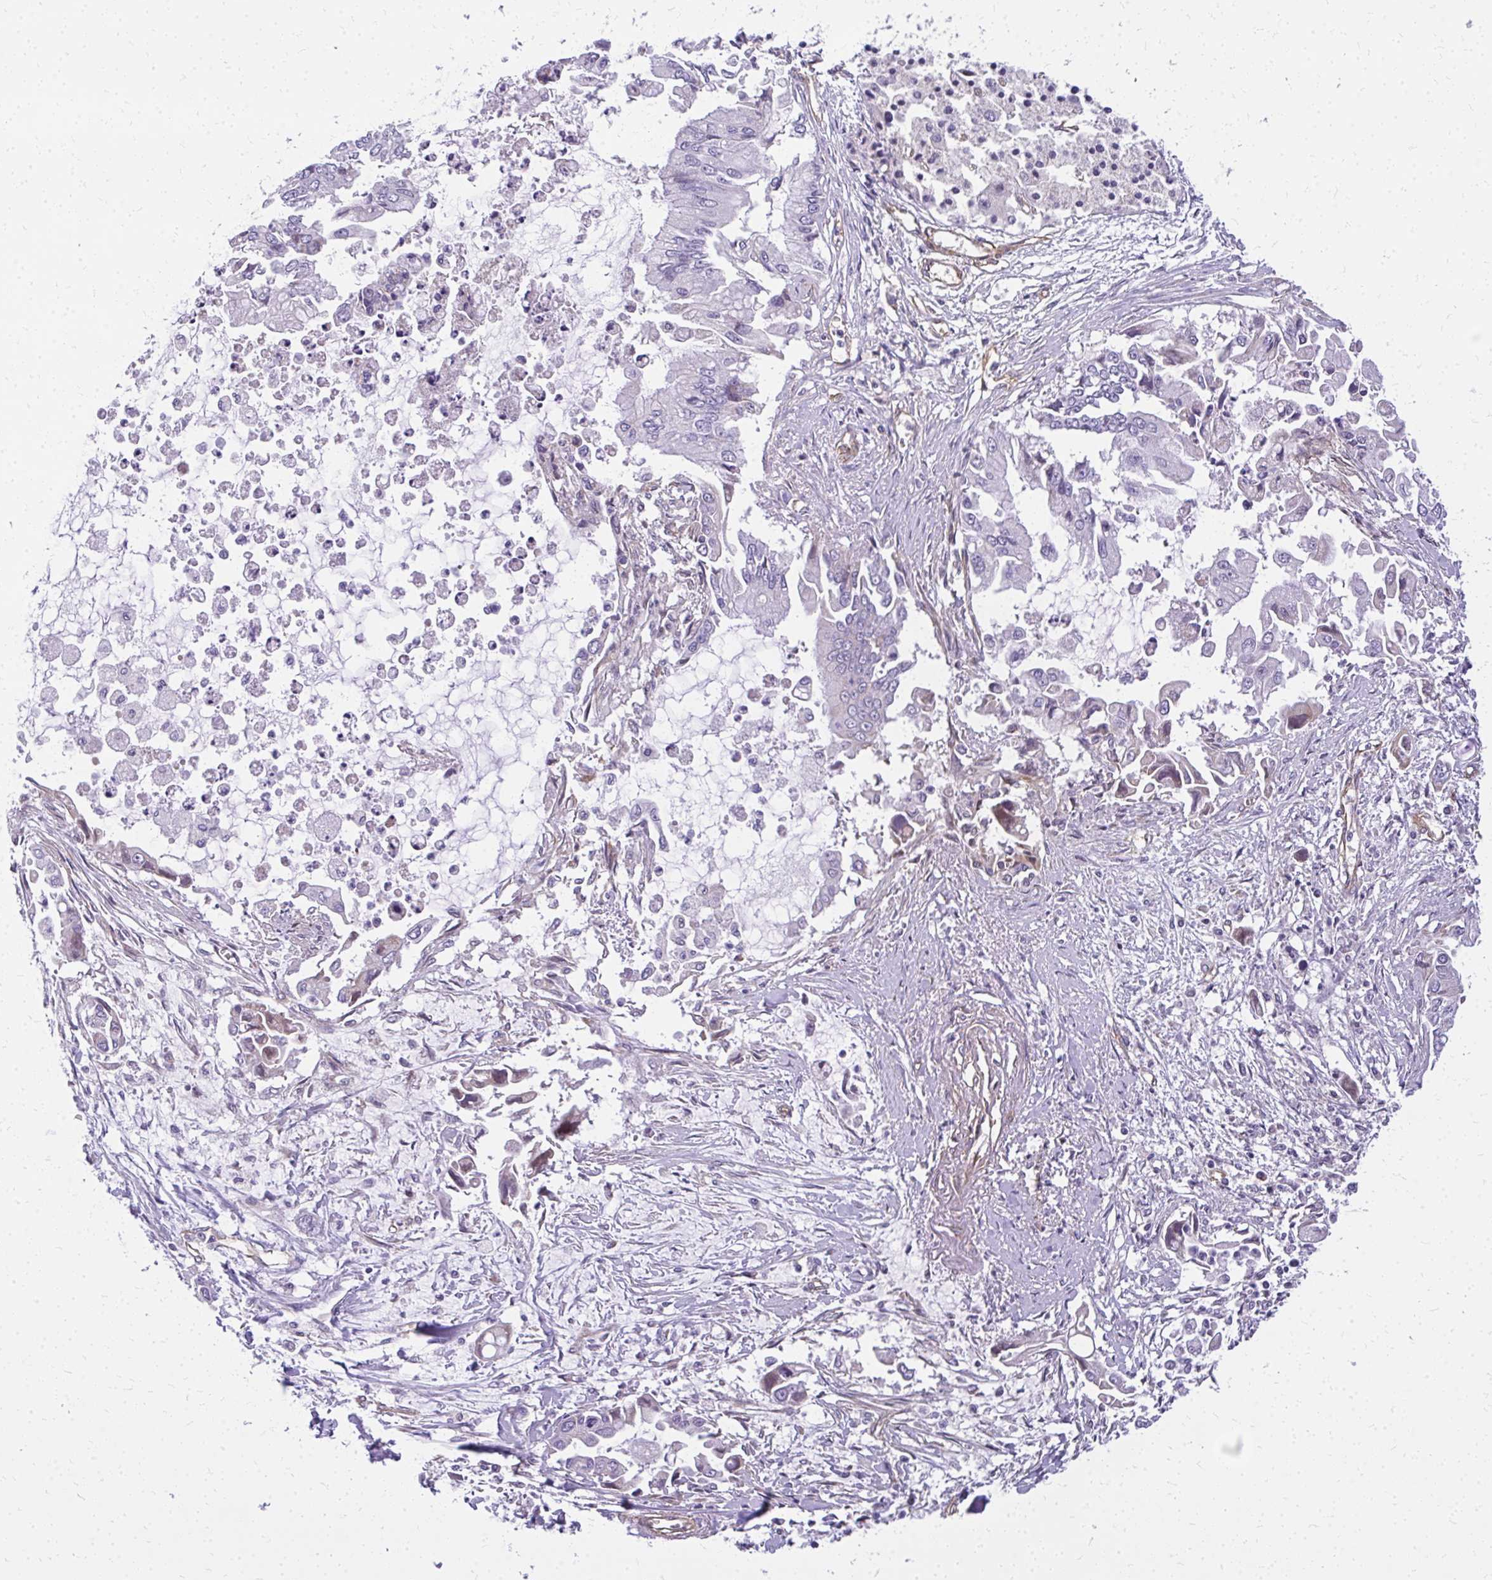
{"staining": {"intensity": "negative", "quantity": "none", "location": "none"}, "tissue": "pancreatic cancer", "cell_type": "Tumor cells", "image_type": "cancer", "snomed": [{"axis": "morphology", "description": "Adenocarcinoma, NOS"}, {"axis": "topography", "description": "Pancreas"}], "caption": "IHC of pancreatic cancer reveals no staining in tumor cells.", "gene": "RSKR", "patient": {"sex": "male", "age": 84}}